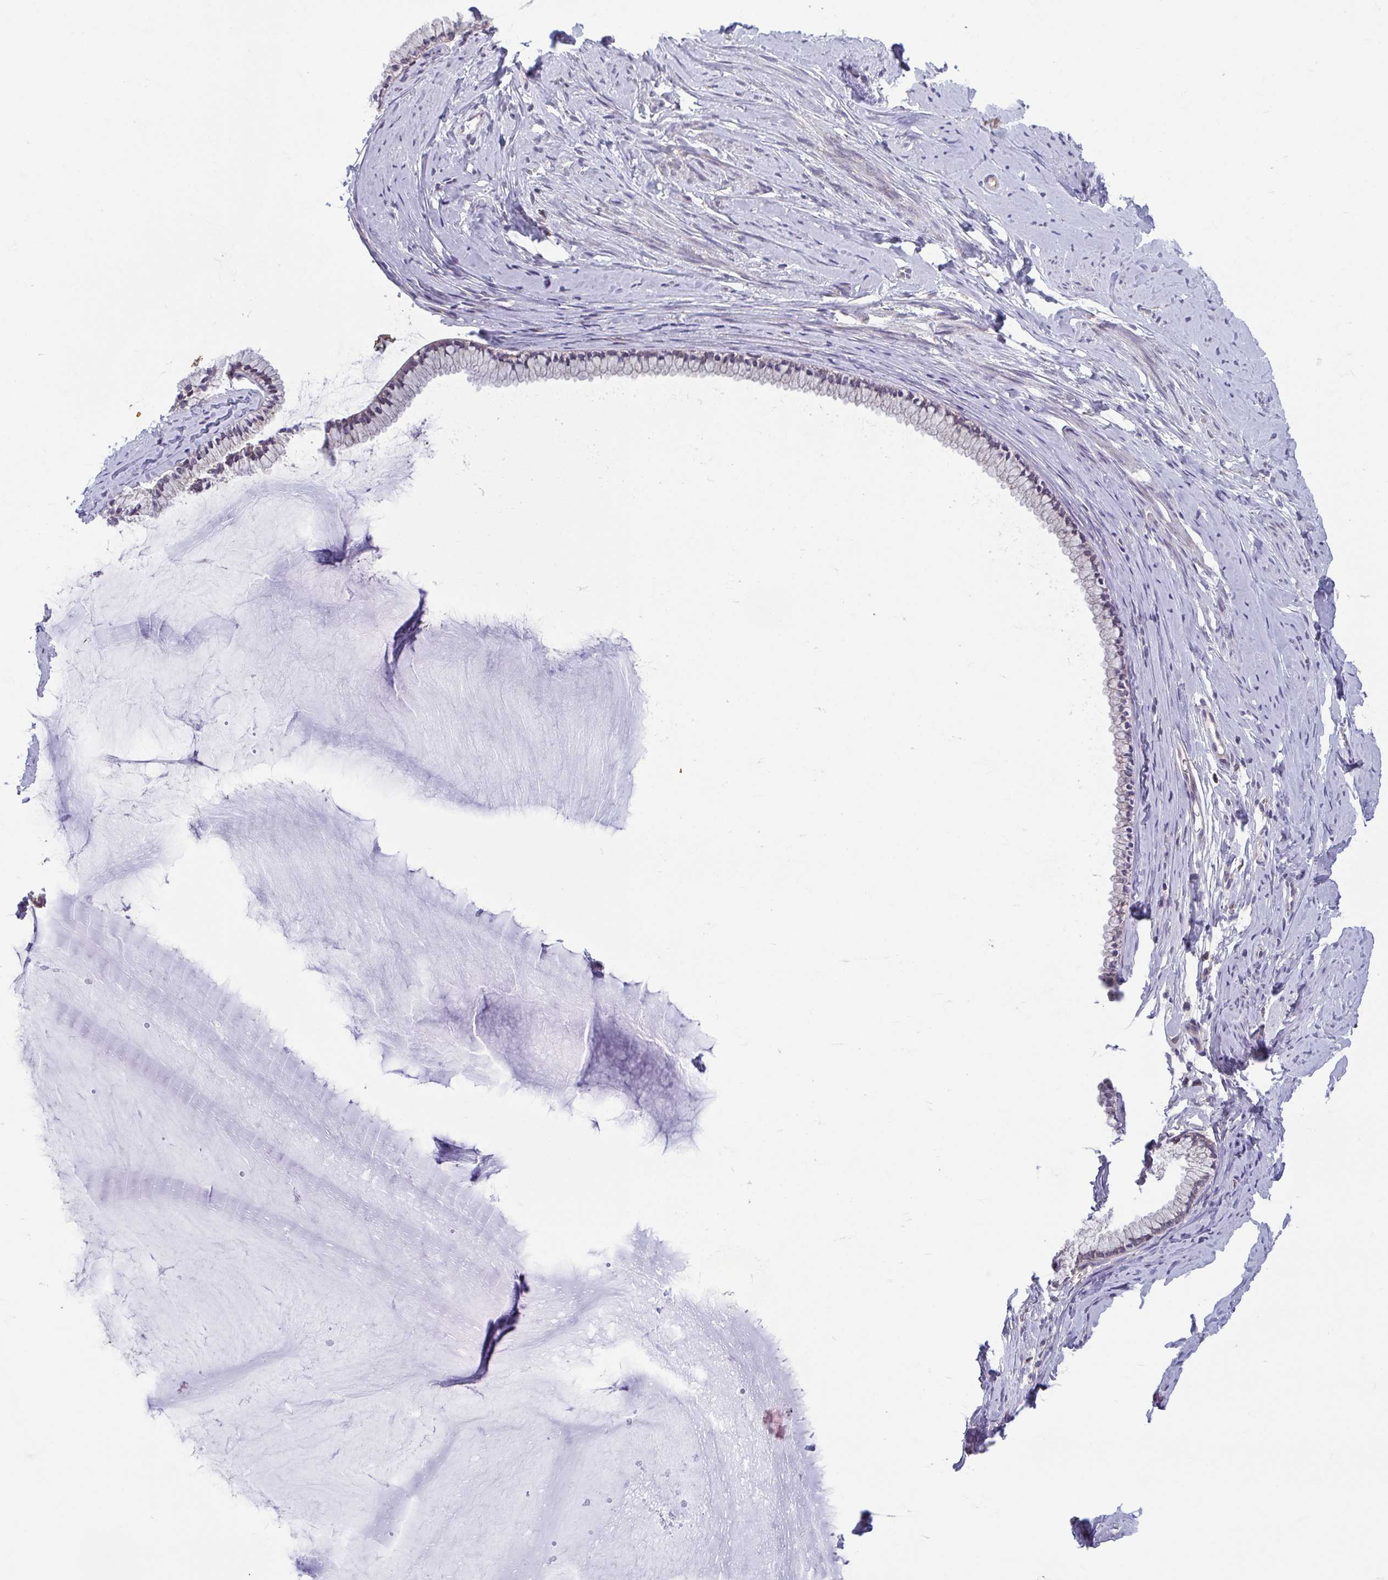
{"staining": {"intensity": "weak", "quantity": "<25%", "location": "cytoplasmic/membranous"}, "tissue": "cervix", "cell_type": "Glandular cells", "image_type": "normal", "snomed": [{"axis": "morphology", "description": "Normal tissue, NOS"}, {"axis": "topography", "description": "Cervix"}], "caption": "DAB immunohistochemical staining of benign cervix reveals no significant expression in glandular cells. Nuclei are stained in blue.", "gene": "TMEM108", "patient": {"sex": "female", "age": 40}}